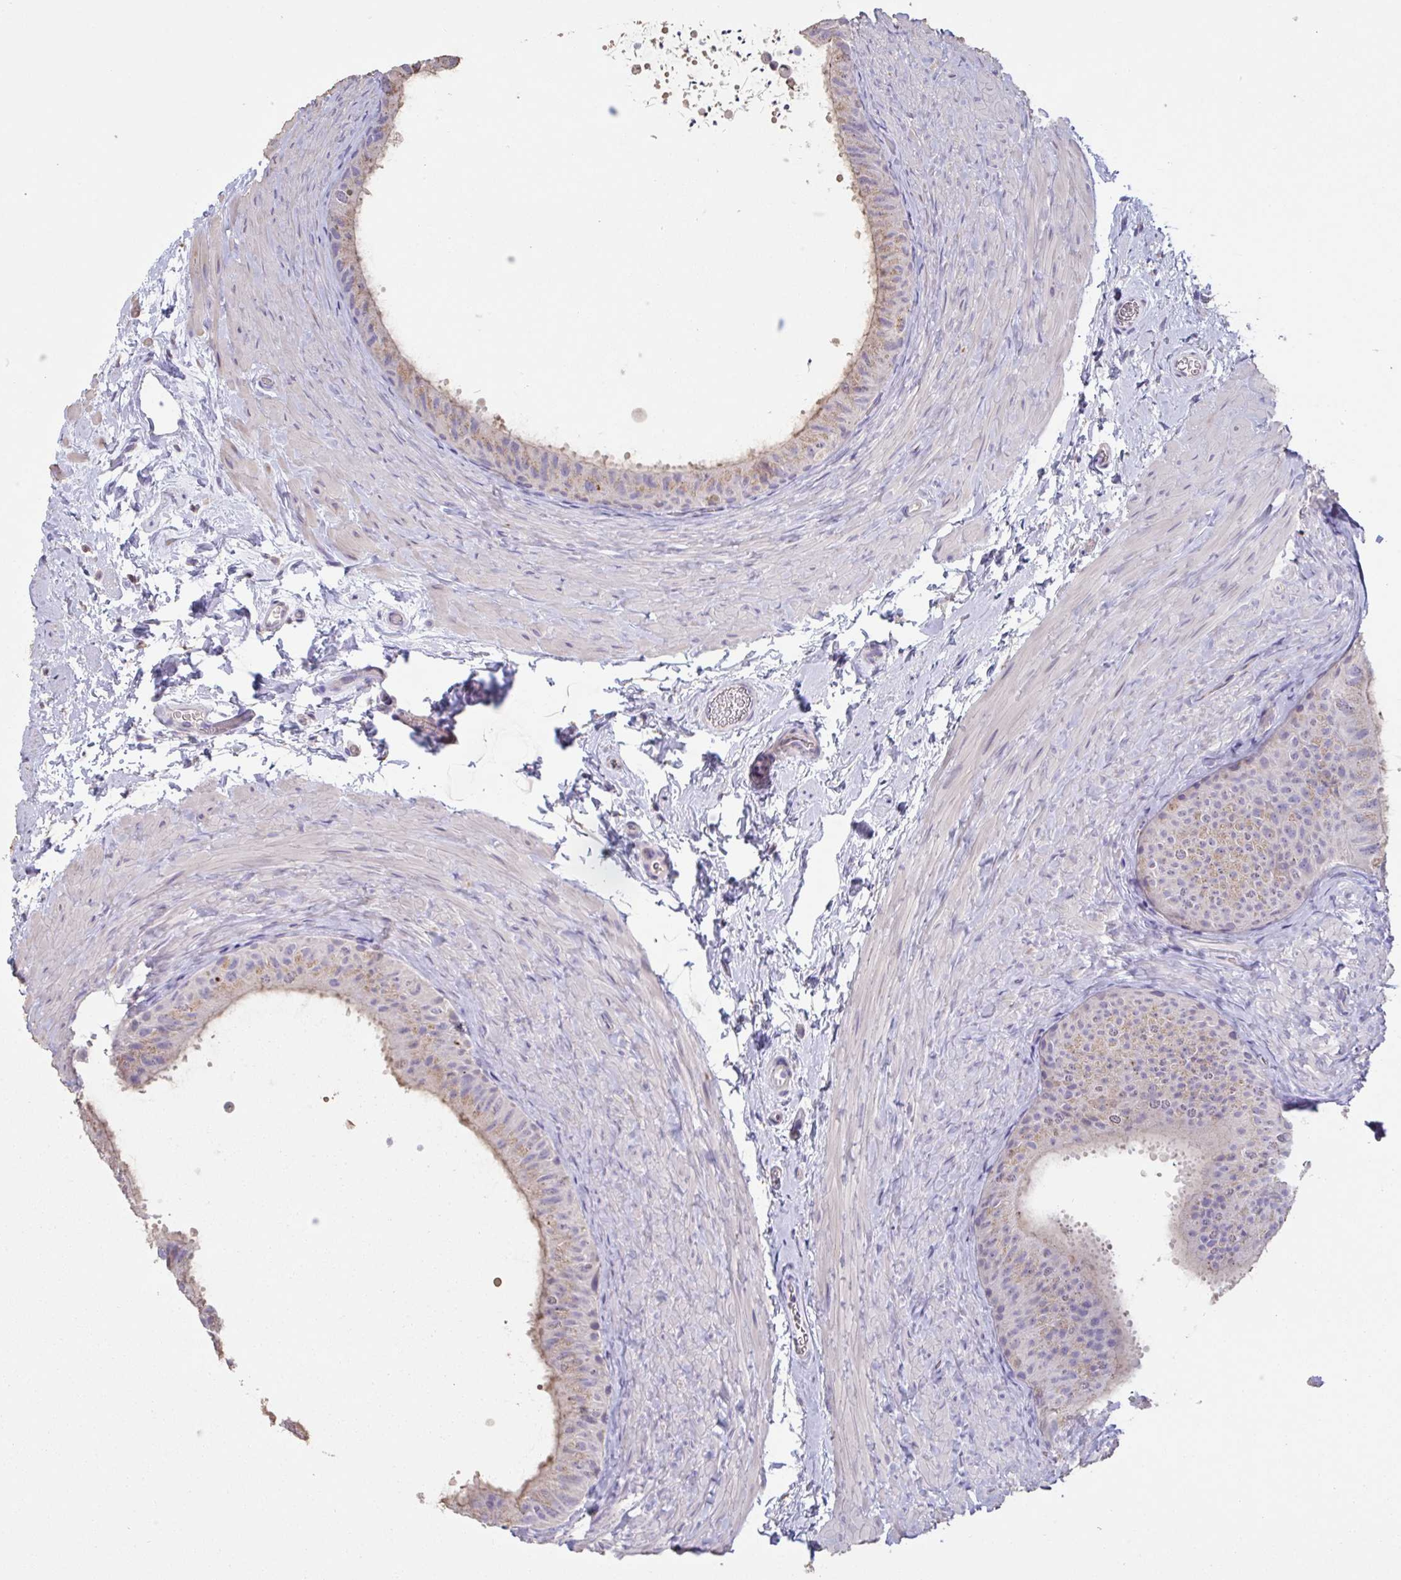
{"staining": {"intensity": "weak", "quantity": "25%-75%", "location": "cytoplasmic/membranous"}, "tissue": "epididymis", "cell_type": "Glandular cells", "image_type": "normal", "snomed": [{"axis": "morphology", "description": "Normal tissue, NOS"}, {"axis": "topography", "description": "Epididymis, spermatic cord, NOS"}, {"axis": "topography", "description": "Epididymis"}], "caption": "Immunohistochemical staining of benign human epididymis reveals weak cytoplasmic/membranous protein expression in approximately 25%-75% of glandular cells.", "gene": "CHMP5", "patient": {"sex": "male", "age": 31}}